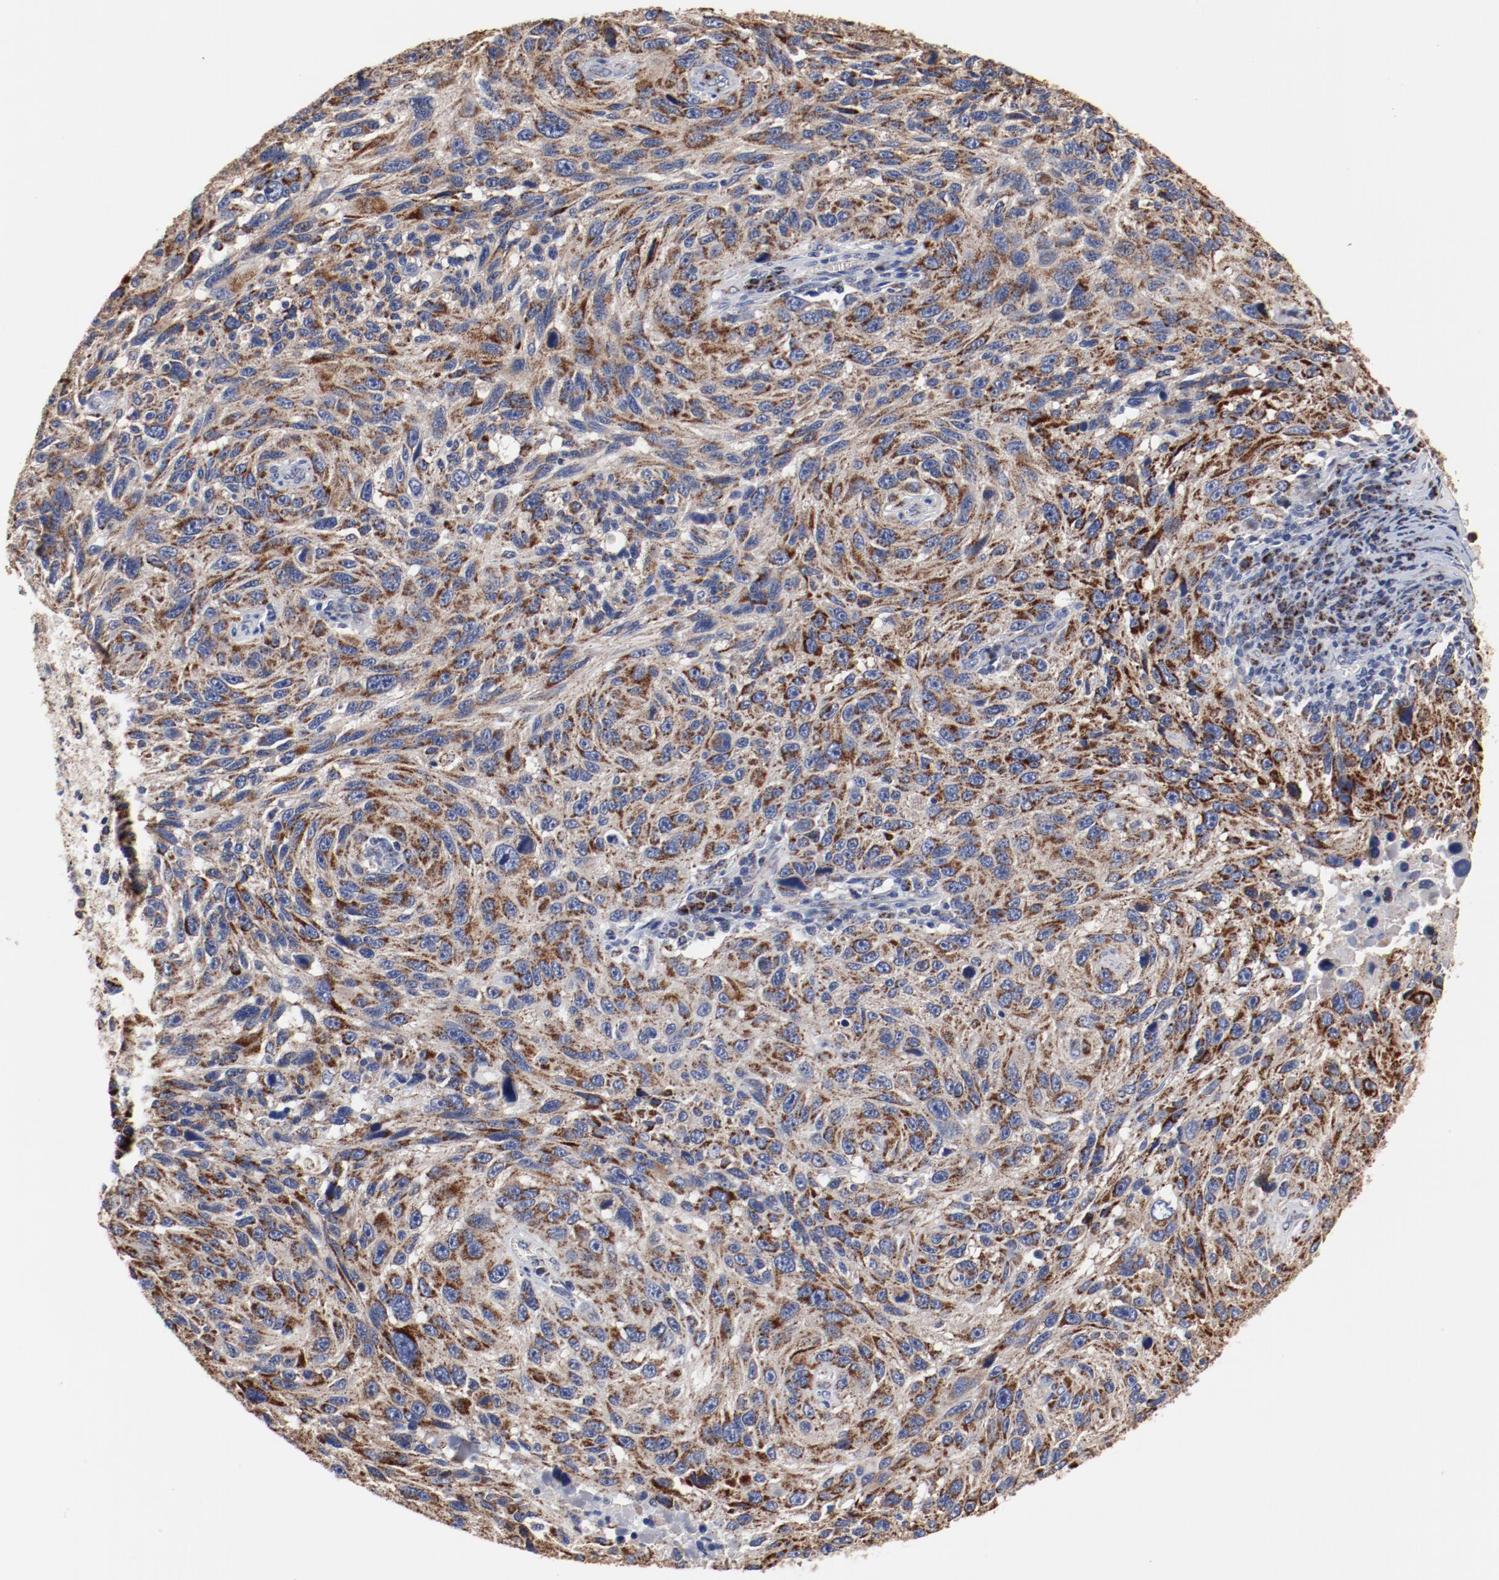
{"staining": {"intensity": "moderate", "quantity": ">75%", "location": "cytoplasmic/membranous"}, "tissue": "melanoma", "cell_type": "Tumor cells", "image_type": "cancer", "snomed": [{"axis": "morphology", "description": "Malignant melanoma, NOS"}, {"axis": "topography", "description": "Skin"}], "caption": "This micrograph demonstrates immunohistochemistry (IHC) staining of melanoma, with medium moderate cytoplasmic/membranous positivity in approximately >75% of tumor cells.", "gene": "NDUFV2", "patient": {"sex": "male", "age": 53}}